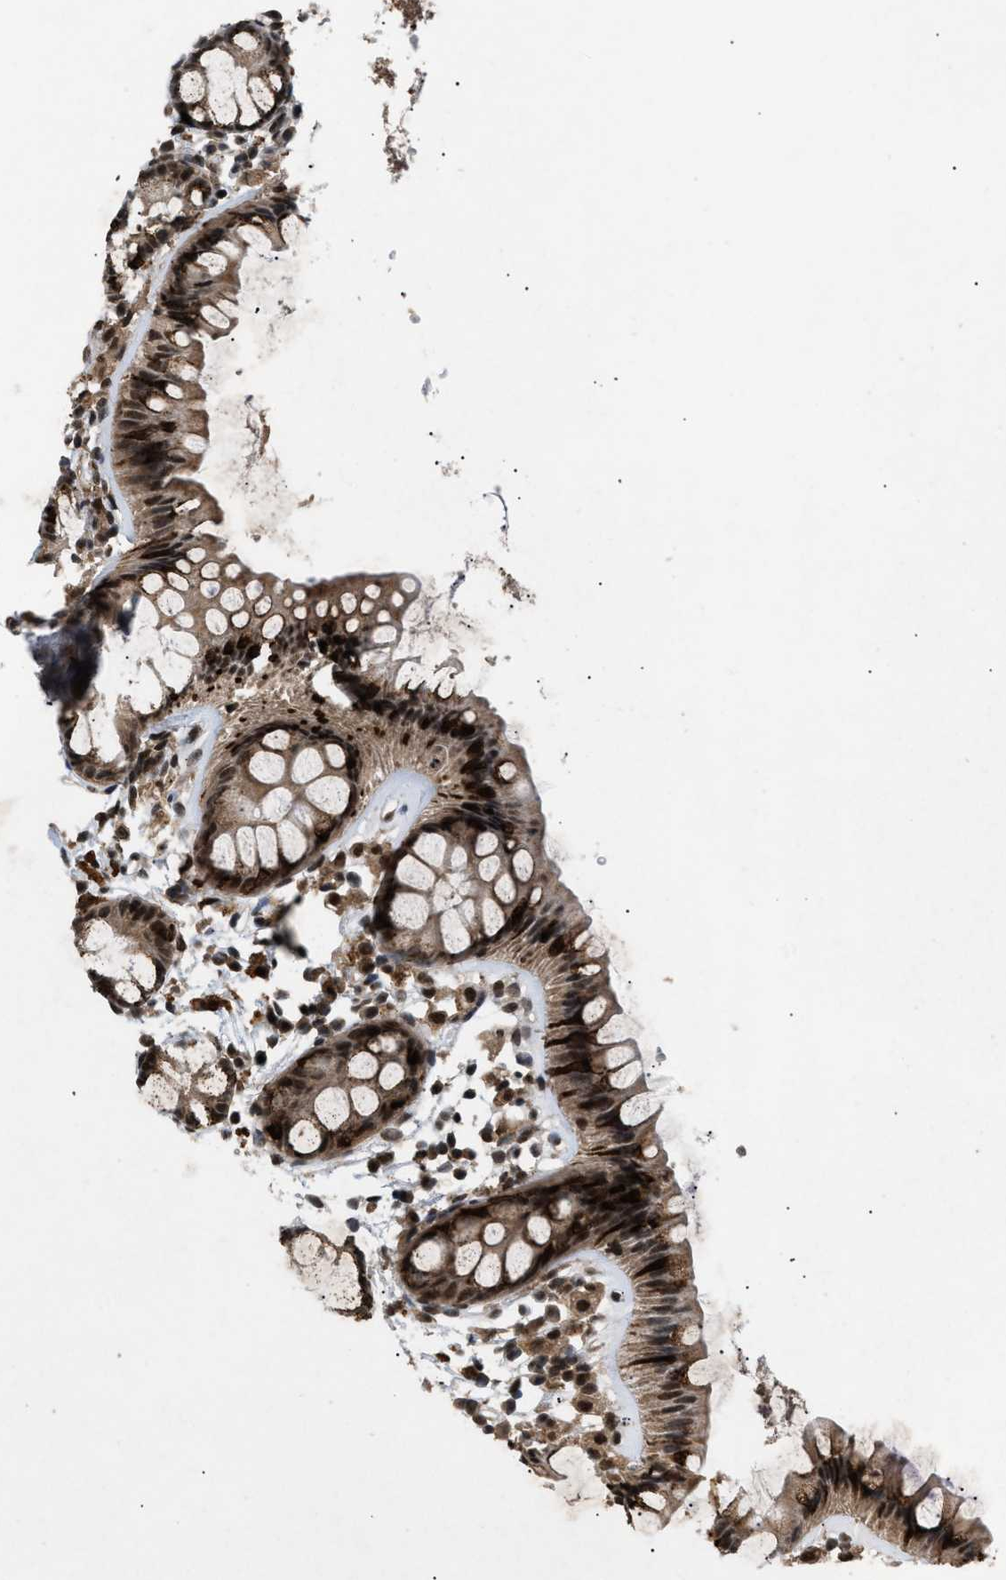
{"staining": {"intensity": "strong", "quantity": ">75%", "location": "cytoplasmic/membranous,nuclear"}, "tissue": "rectum", "cell_type": "Glandular cells", "image_type": "normal", "snomed": [{"axis": "morphology", "description": "Normal tissue, NOS"}, {"axis": "topography", "description": "Rectum"}], "caption": "Strong cytoplasmic/membranous,nuclear protein expression is present in approximately >75% of glandular cells in rectum. The staining was performed using DAB to visualize the protein expression in brown, while the nuclei were stained in blue with hematoxylin (Magnification: 20x).", "gene": "RBM5", "patient": {"sex": "female", "age": 66}}